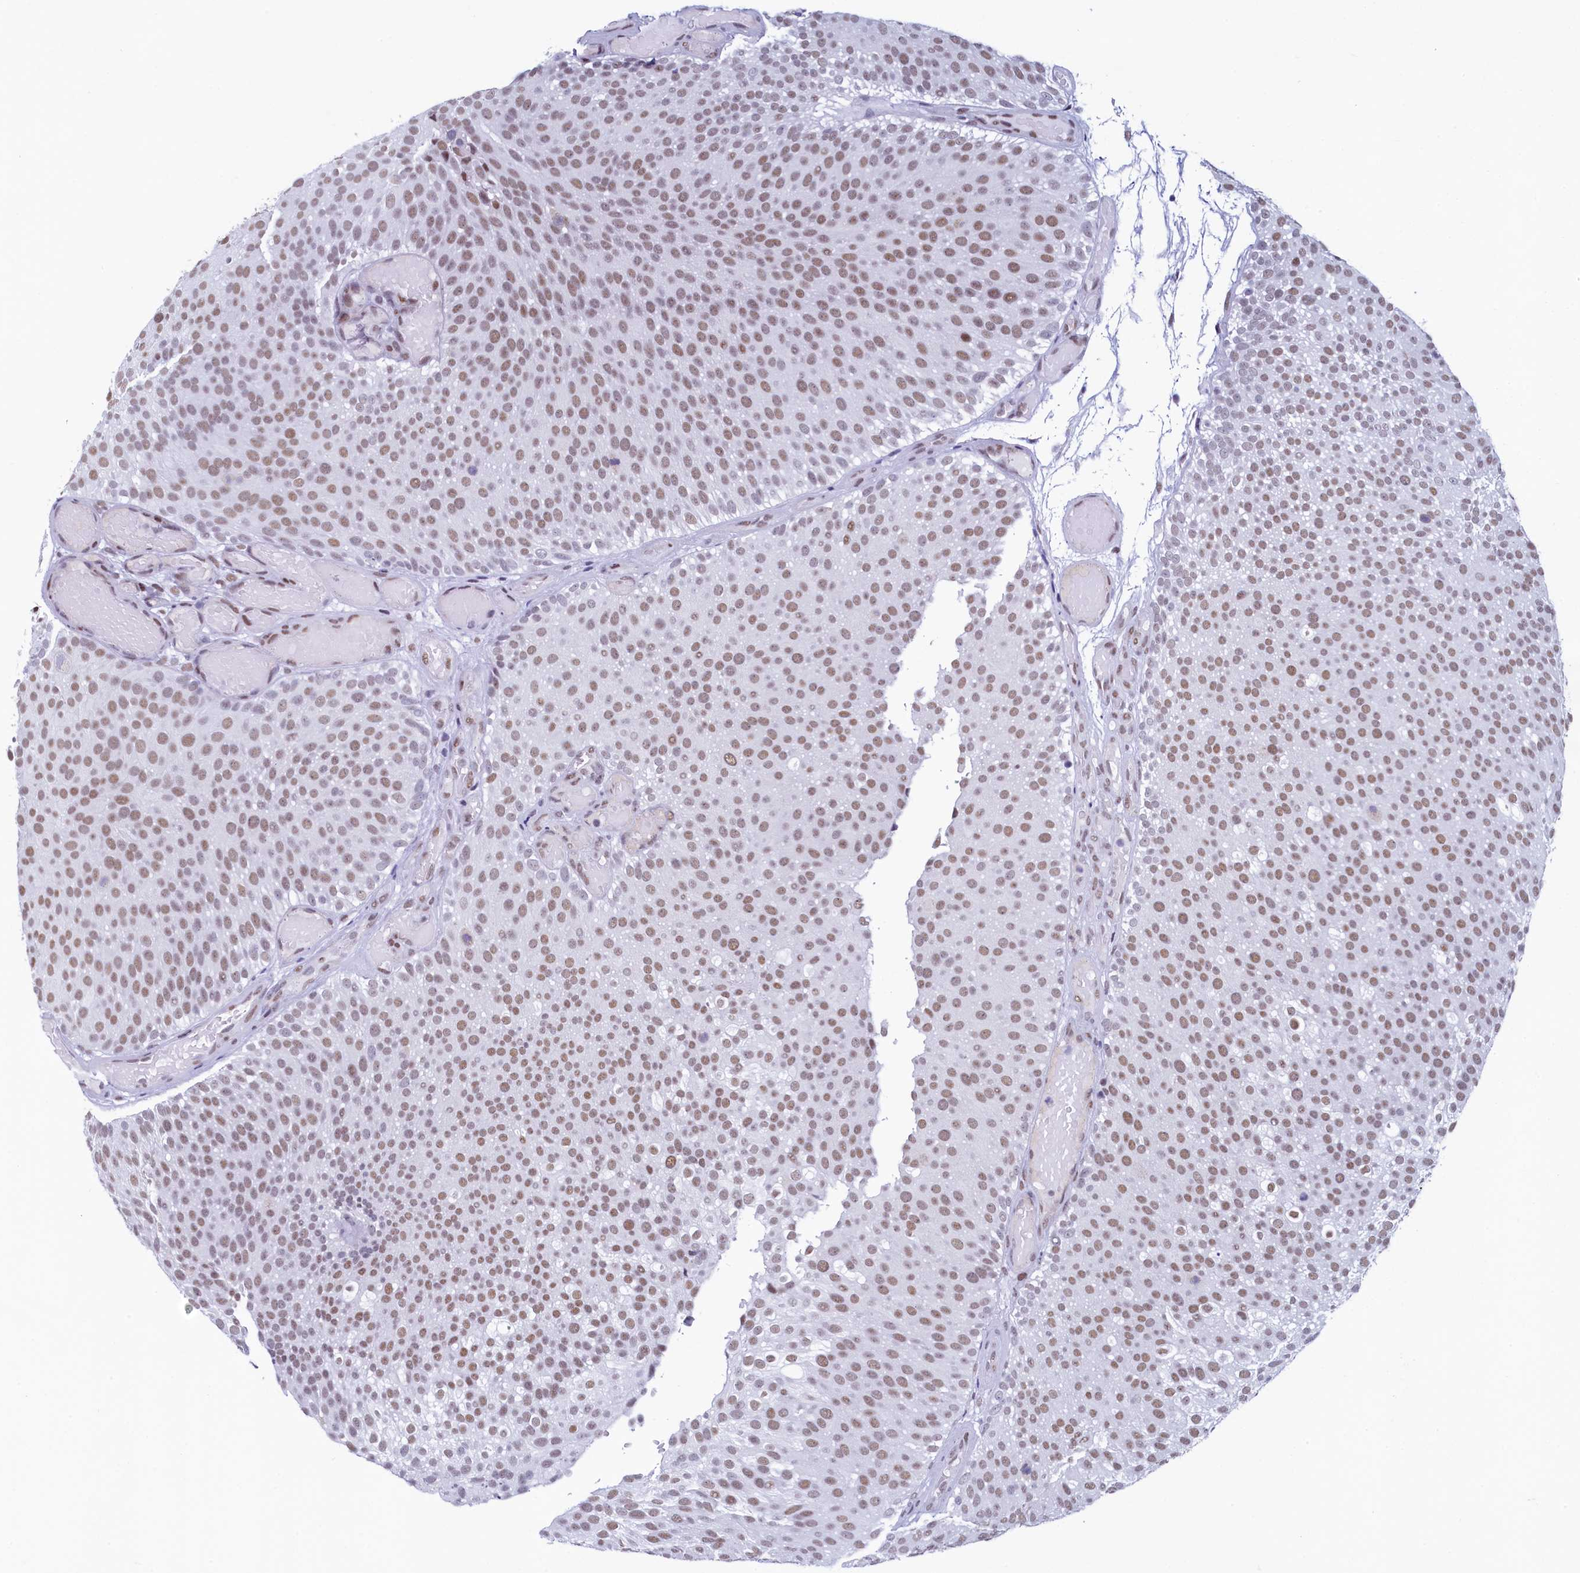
{"staining": {"intensity": "moderate", "quantity": ">75%", "location": "nuclear"}, "tissue": "urothelial cancer", "cell_type": "Tumor cells", "image_type": "cancer", "snomed": [{"axis": "morphology", "description": "Urothelial carcinoma, Low grade"}, {"axis": "topography", "description": "Urinary bladder"}], "caption": "Immunohistochemical staining of human urothelial carcinoma (low-grade) shows medium levels of moderate nuclear protein expression in about >75% of tumor cells. (Brightfield microscopy of DAB IHC at high magnification).", "gene": "SUGP2", "patient": {"sex": "male", "age": 78}}